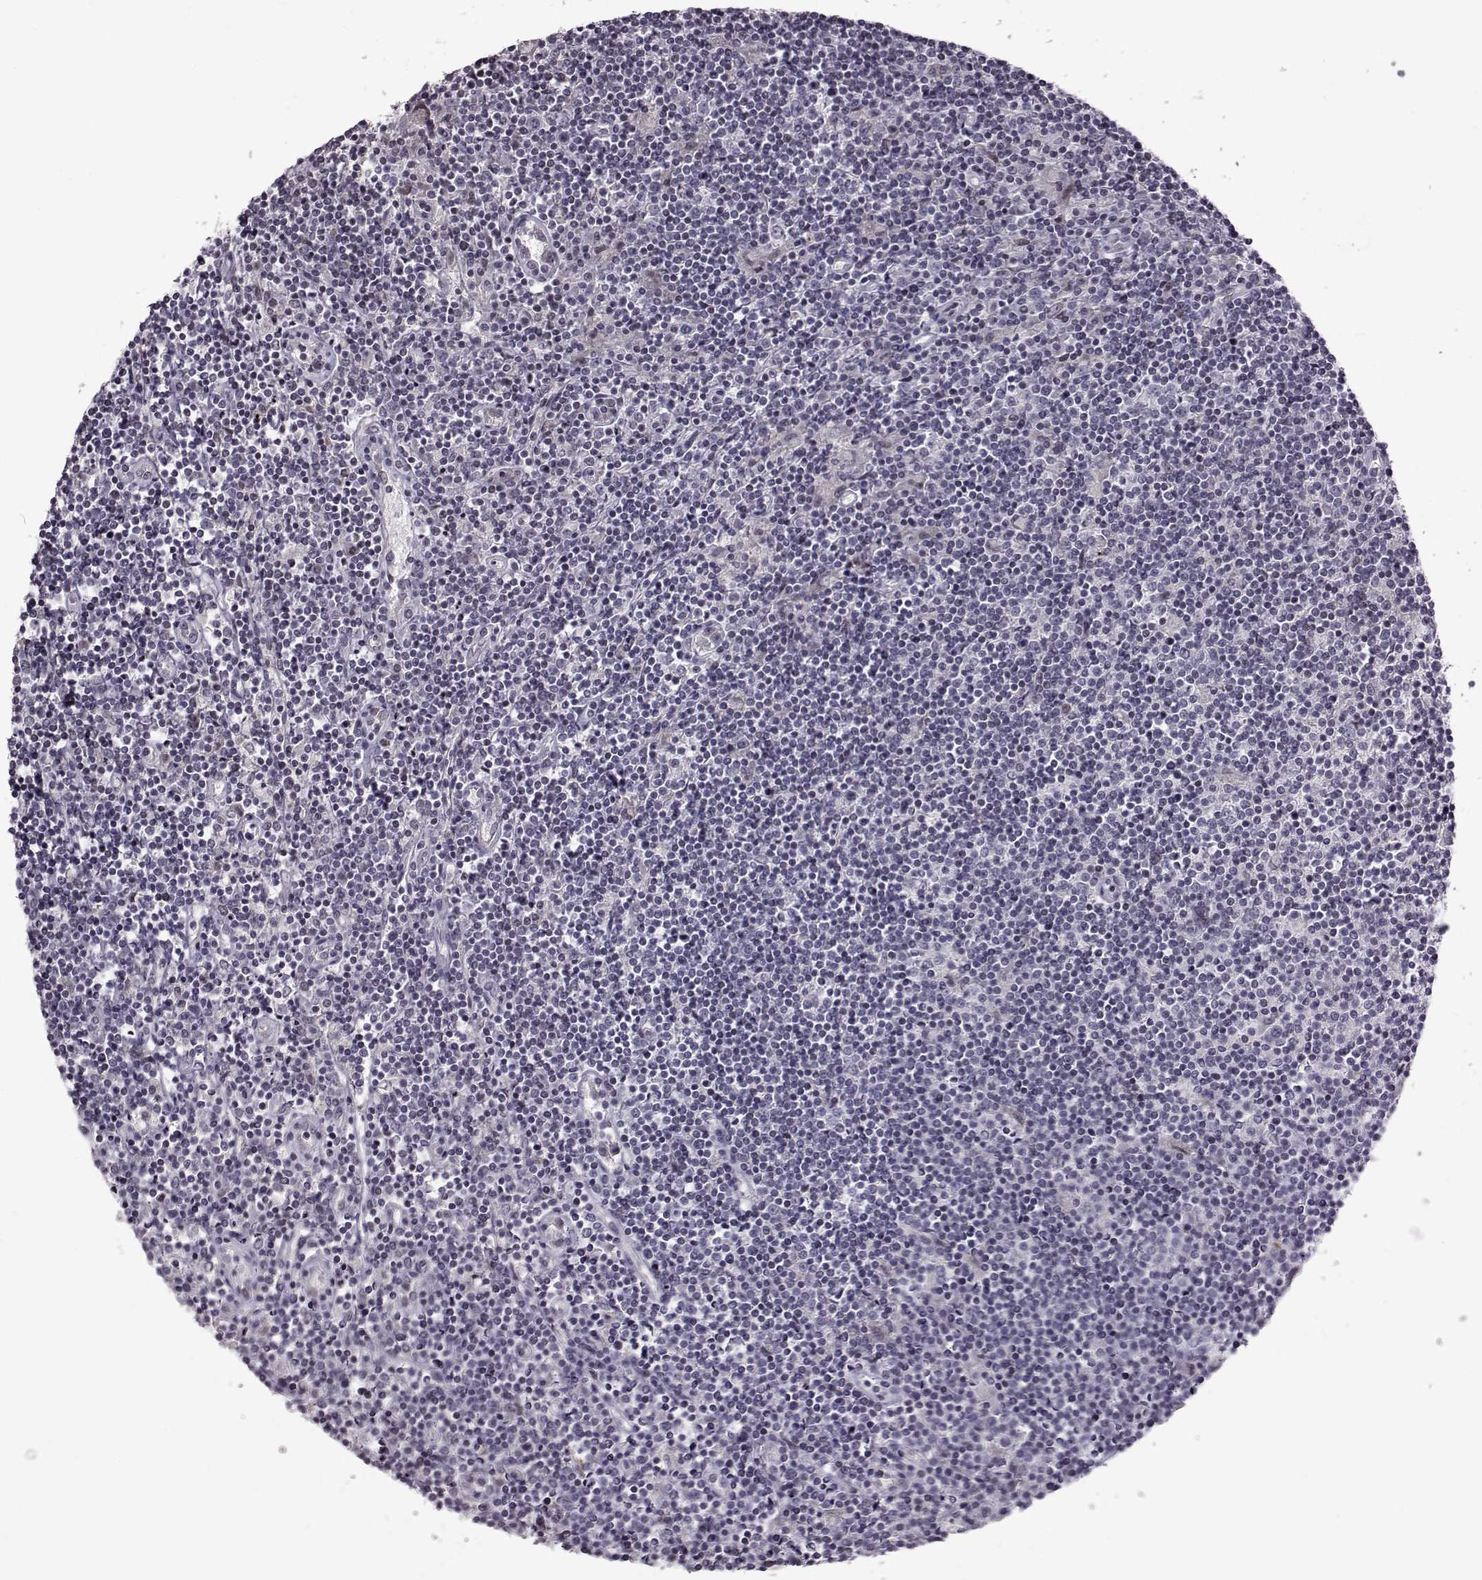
{"staining": {"intensity": "negative", "quantity": "none", "location": "none"}, "tissue": "lymphoma", "cell_type": "Tumor cells", "image_type": "cancer", "snomed": [{"axis": "morphology", "description": "Hodgkin's disease, NOS"}, {"axis": "topography", "description": "Lymph node"}], "caption": "Immunohistochemical staining of lymphoma reveals no significant staining in tumor cells.", "gene": "GAL", "patient": {"sex": "male", "age": 40}}